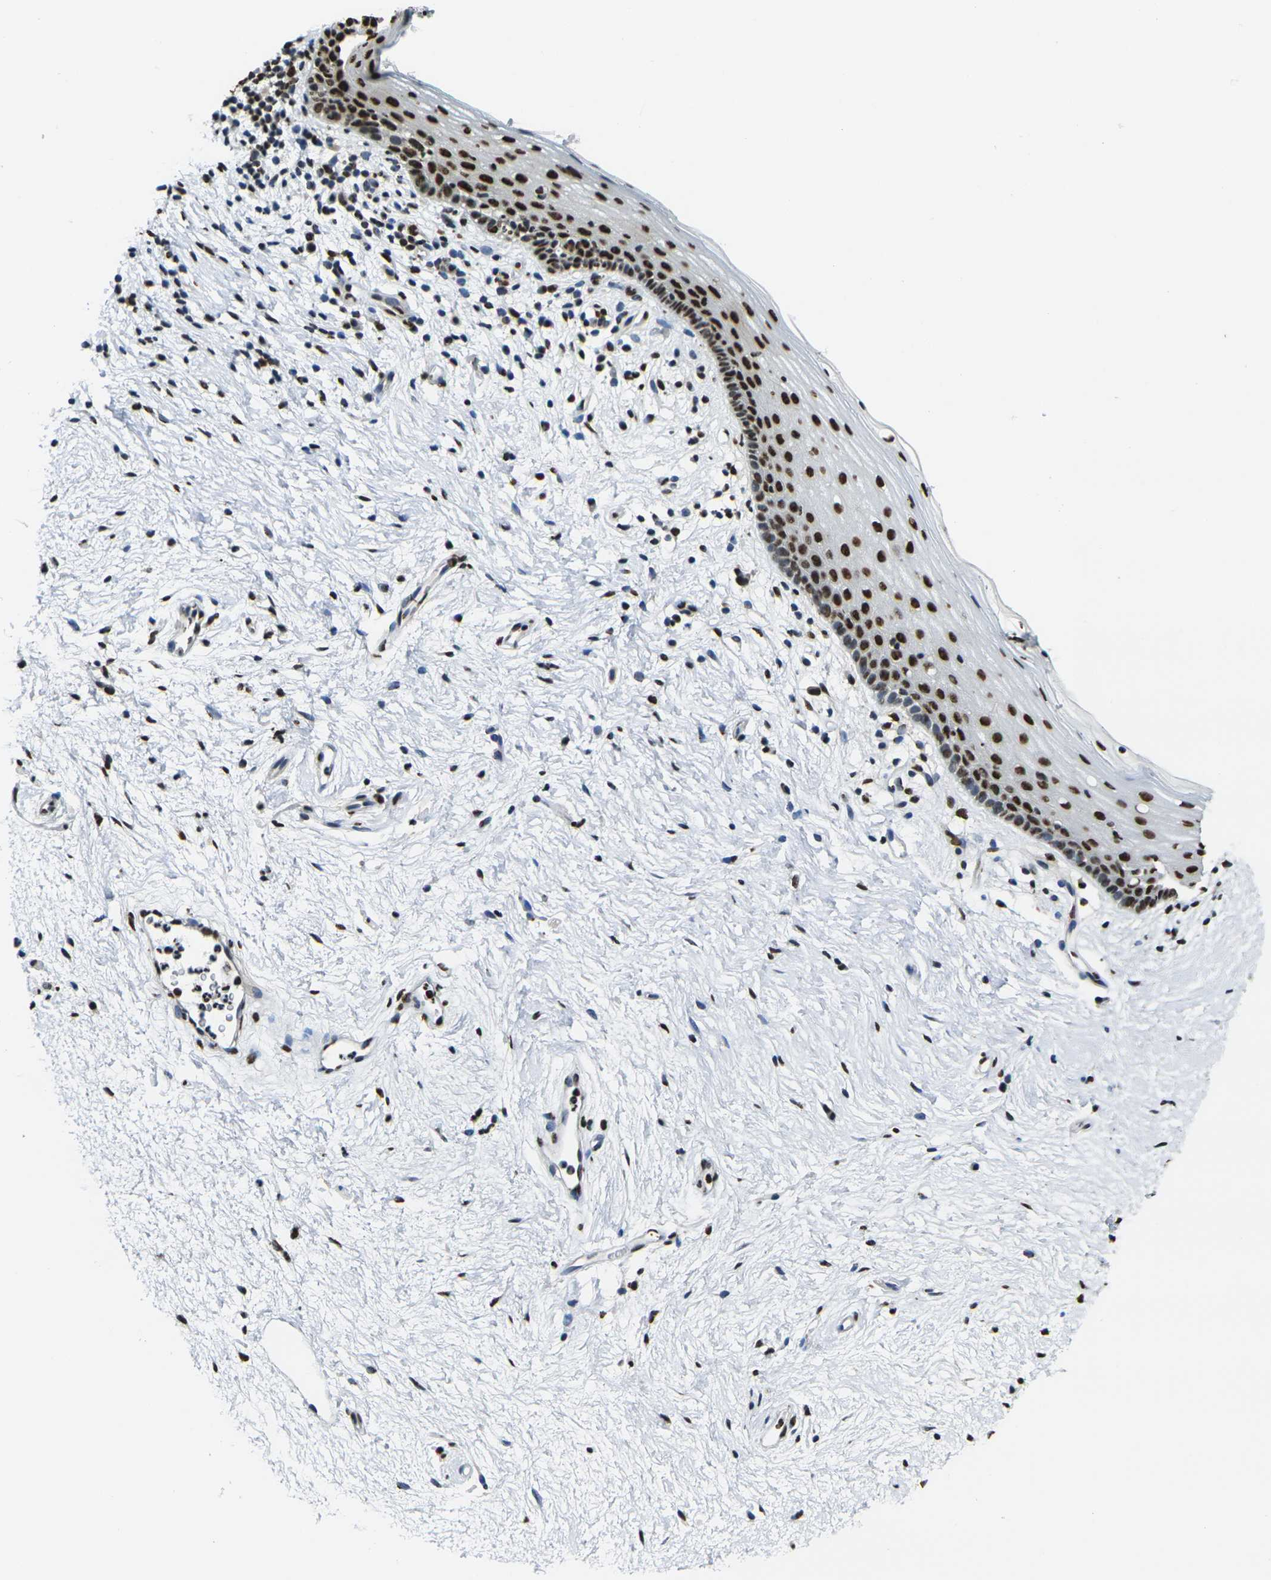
{"staining": {"intensity": "strong", "quantity": ">75%", "location": "nuclear"}, "tissue": "vagina", "cell_type": "Squamous epithelial cells", "image_type": "normal", "snomed": [{"axis": "morphology", "description": "Normal tissue, NOS"}, {"axis": "topography", "description": "Vagina"}], "caption": "This is a histology image of immunohistochemistry (IHC) staining of unremarkable vagina, which shows strong expression in the nuclear of squamous epithelial cells.", "gene": "SMARCC1", "patient": {"sex": "female", "age": 44}}